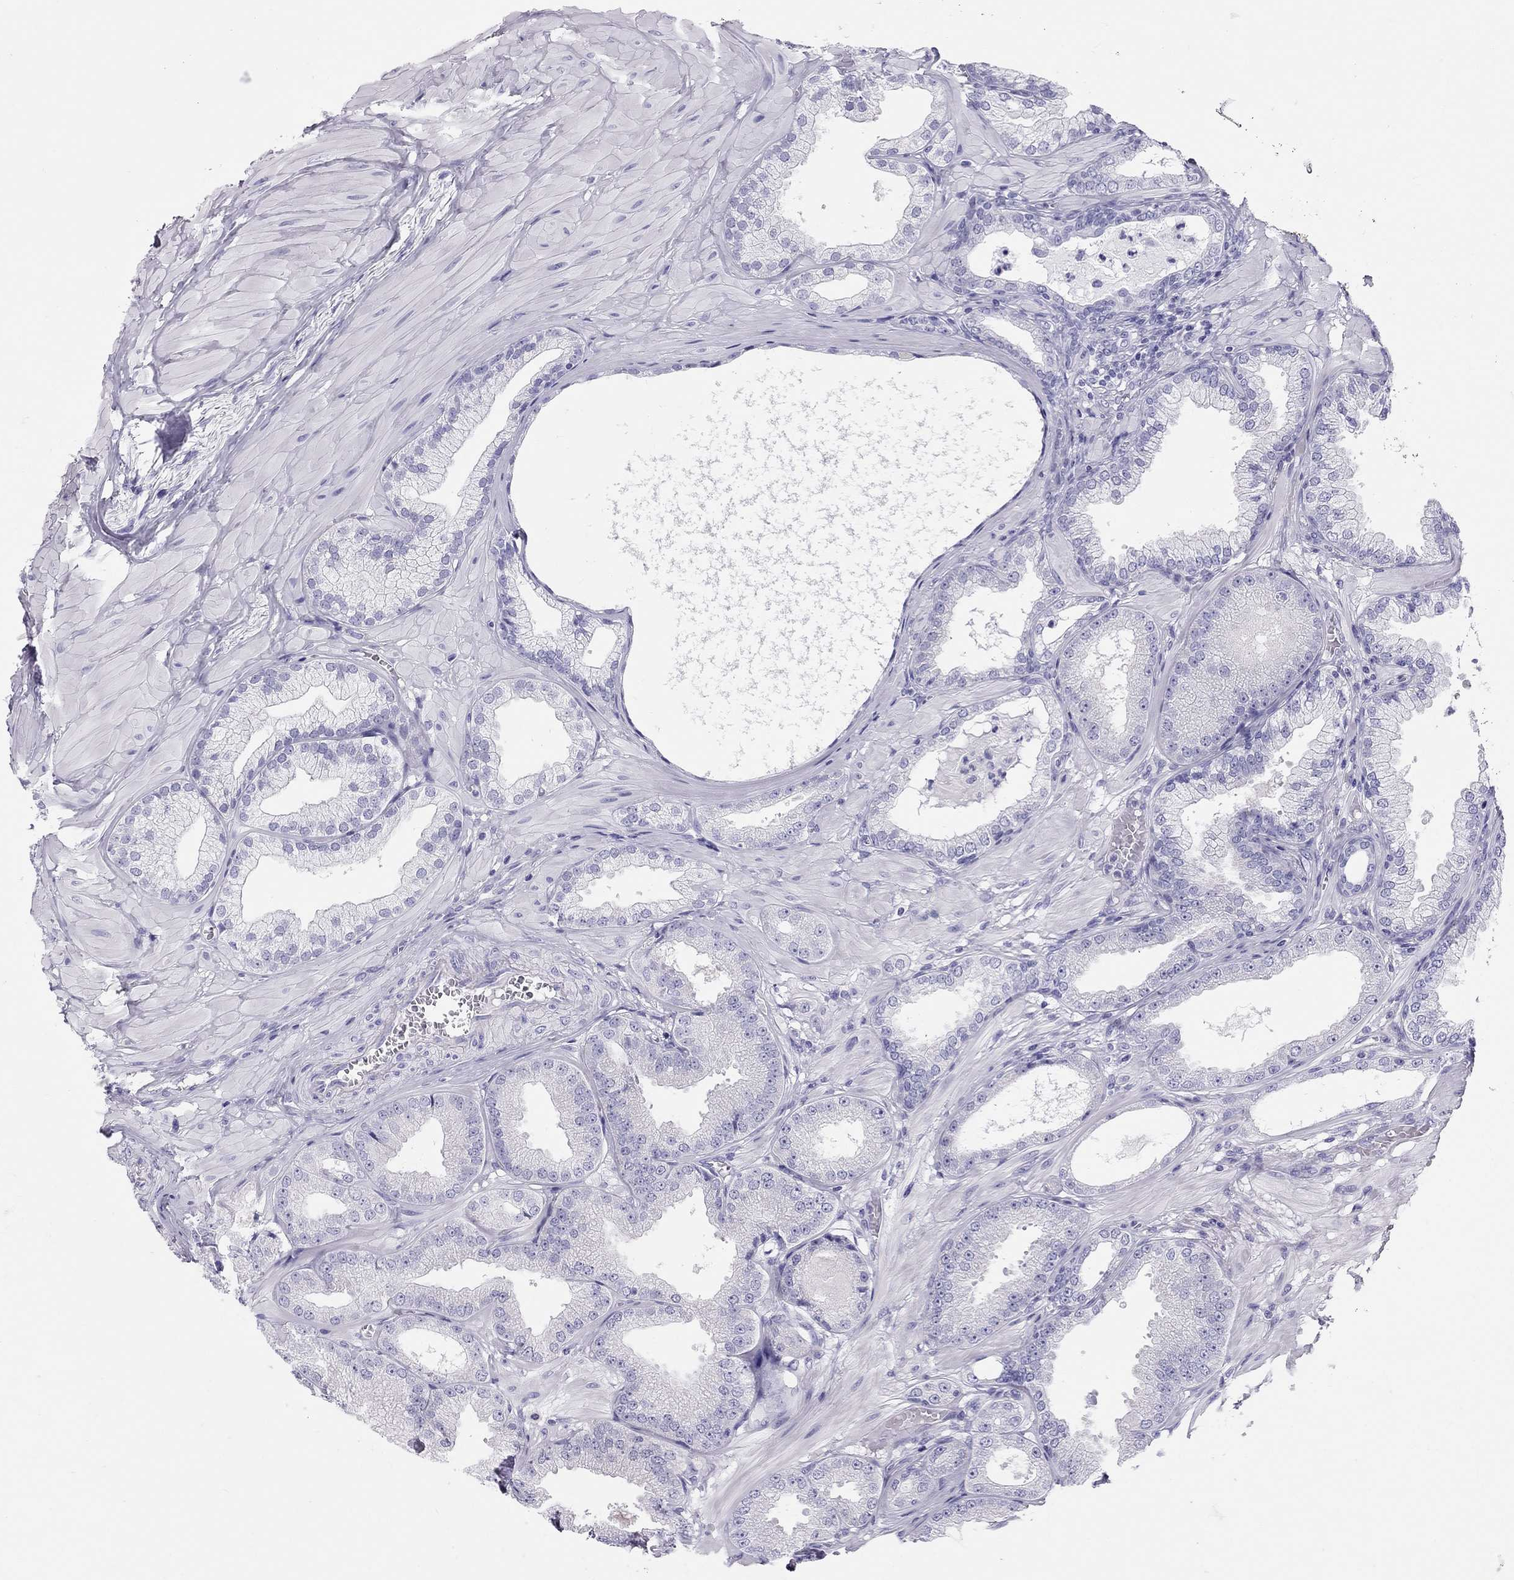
{"staining": {"intensity": "negative", "quantity": "none", "location": "none"}, "tissue": "prostate cancer", "cell_type": "Tumor cells", "image_type": "cancer", "snomed": [{"axis": "morphology", "description": "Adenocarcinoma, Low grade"}, {"axis": "topography", "description": "Prostate"}], "caption": "Immunohistochemistry photomicrograph of prostate adenocarcinoma (low-grade) stained for a protein (brown), which reveals no positivity in tumor cells.", "gene": "PSMB11", "patient": {"sex": "male", "age": 55}}